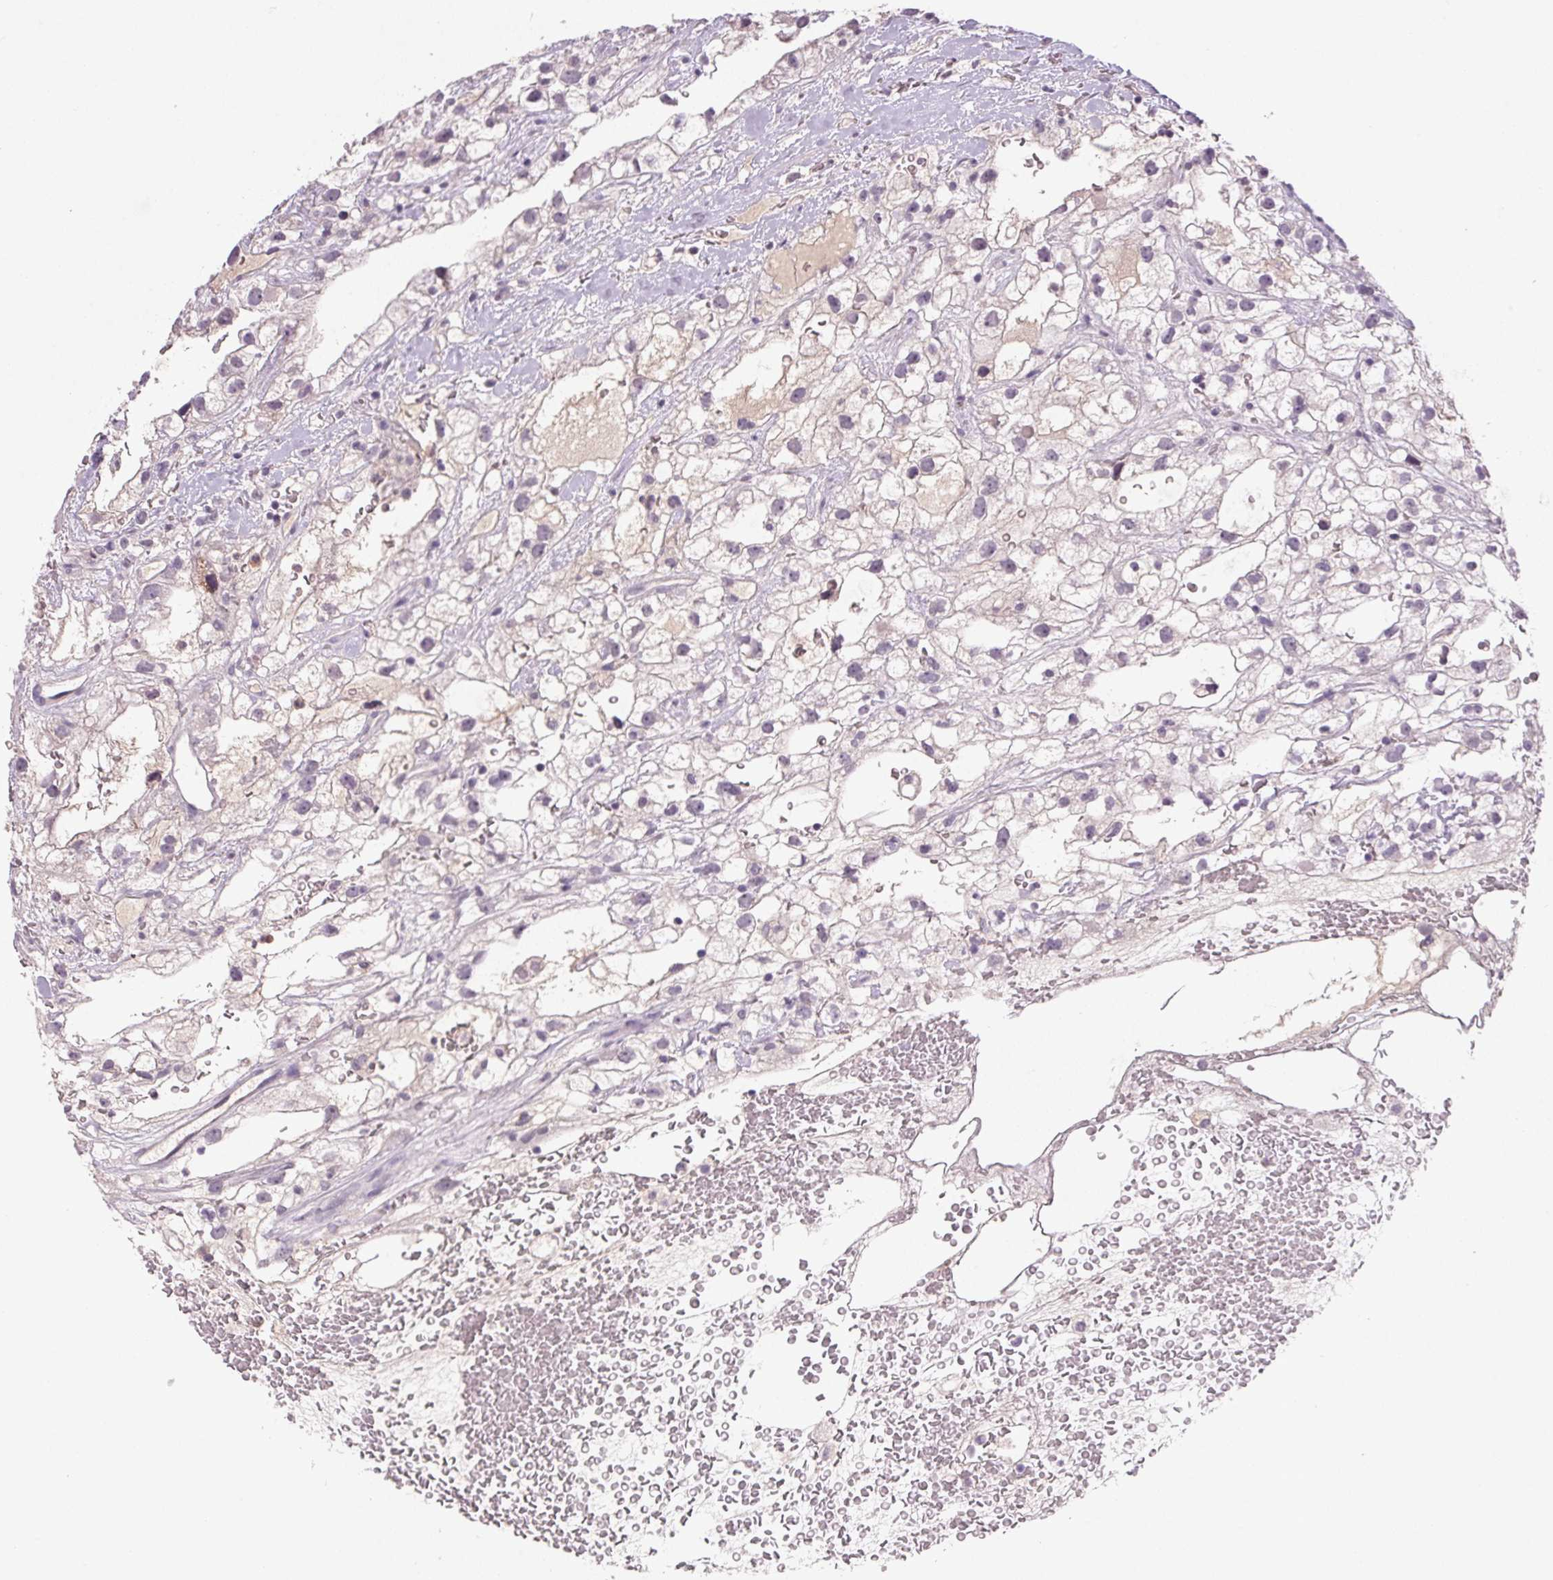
{"staining": {"intensity": "negative", "quantity": "none", "location": "none"}, "tissue": "renal cancer", "cell_type": "Tumor cells", "image_type": "cancer", "snomed": [{"axis": "morphology", "description": "Adenocarcinoma, NOS"}, {"axis": "topography", "description": "Kidney"}], "caption": "This is an IHC micrograph of renal adenocarcinoma. There is no expression in tumor cells.", "gene": "TRDN", "patient": {"sex": "male", "age": 59}}